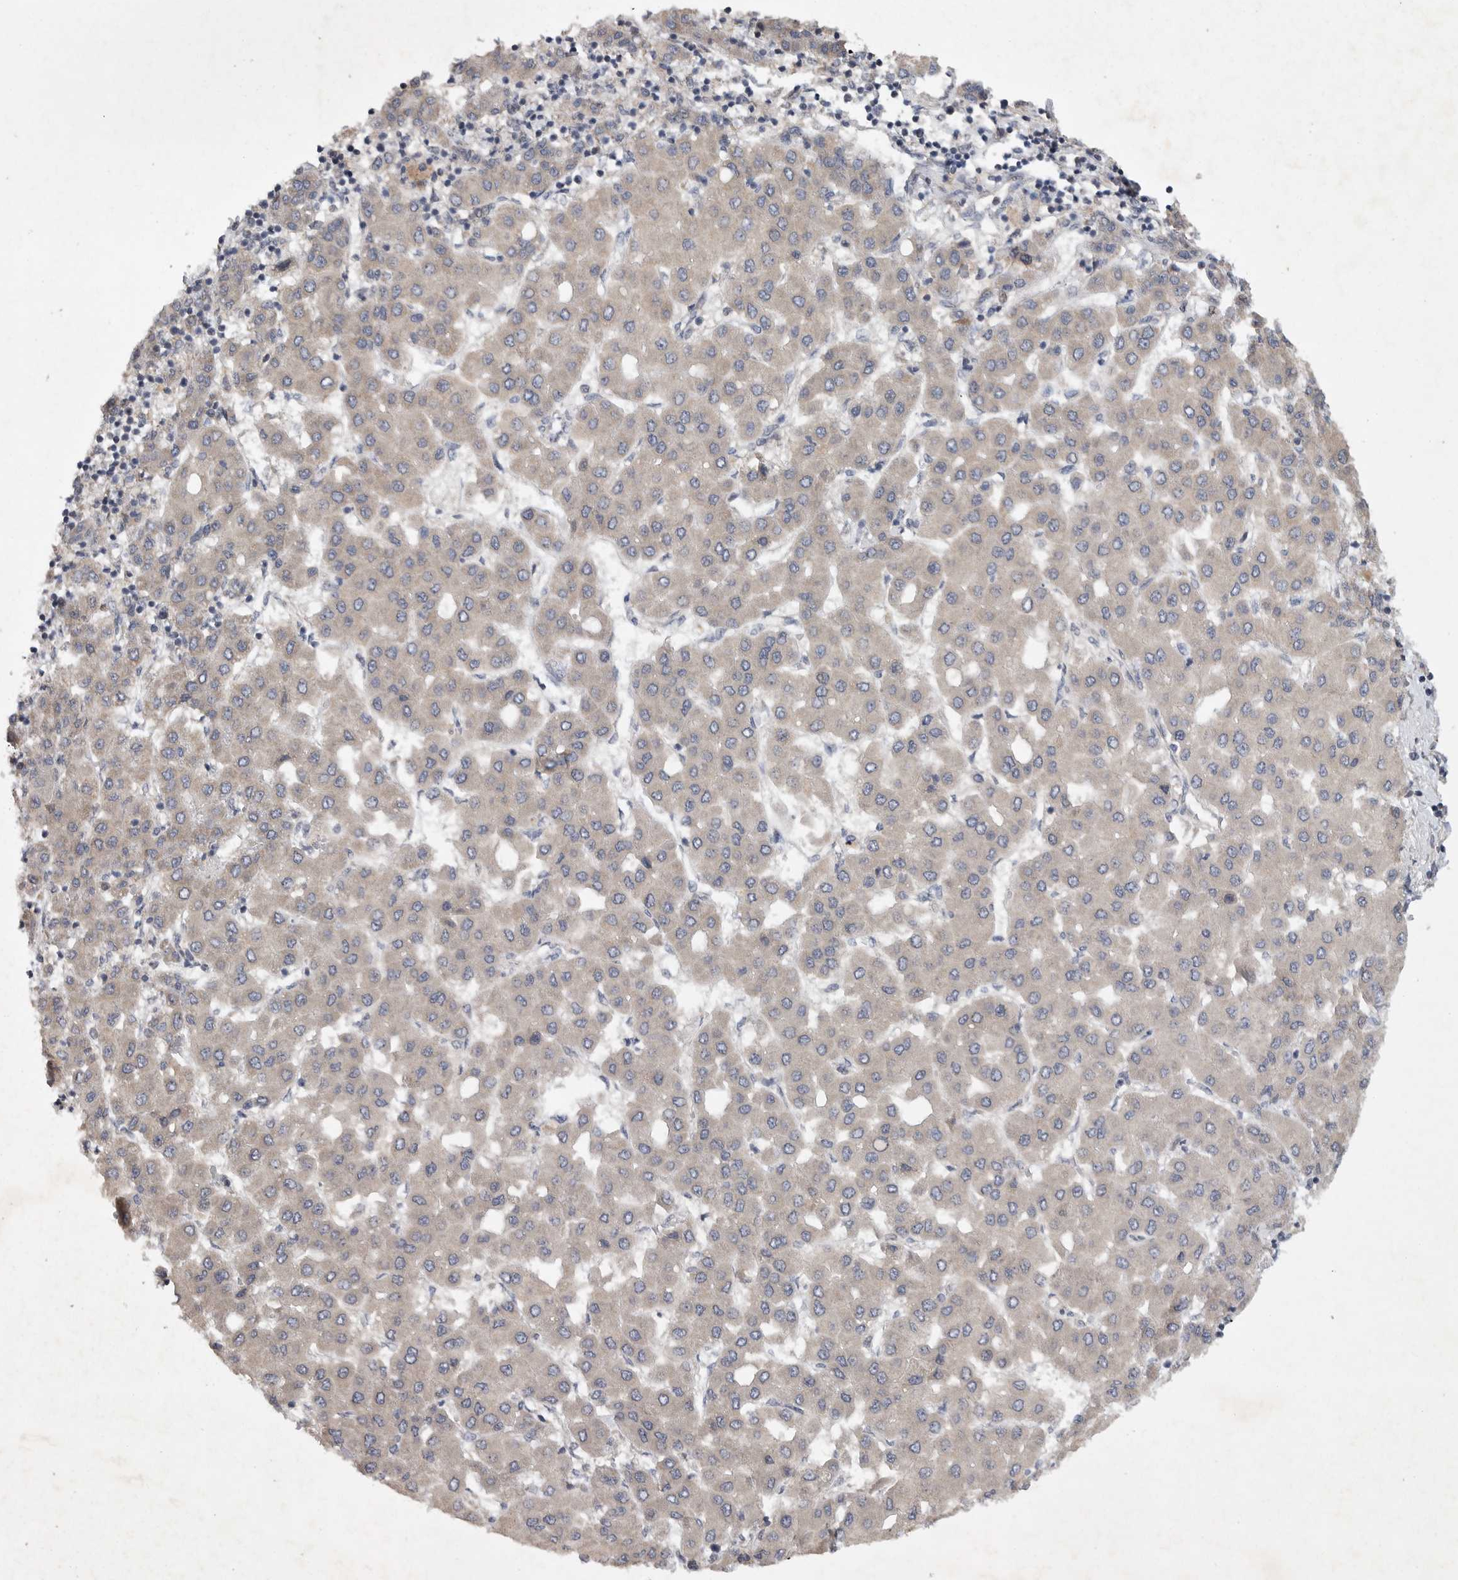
{"staining": {"intensity": "negative", "quantity": "none", "location": "none"}, "tissue": "liver cancer", "cell_type": "Tumor cells", "image_type": "cancer", "snomed": [{"axis": "morphology", "description": "Carcinoma, Hepatocellular, NOS"}, {"axis": "topography", "description": "Liver"}], "caption": "Tumor cells are negative for brown protein staining in liver hepatocellular carcinoma.", "gene": "EDEM3", "patient": {"sex": "male", "age": 65}}